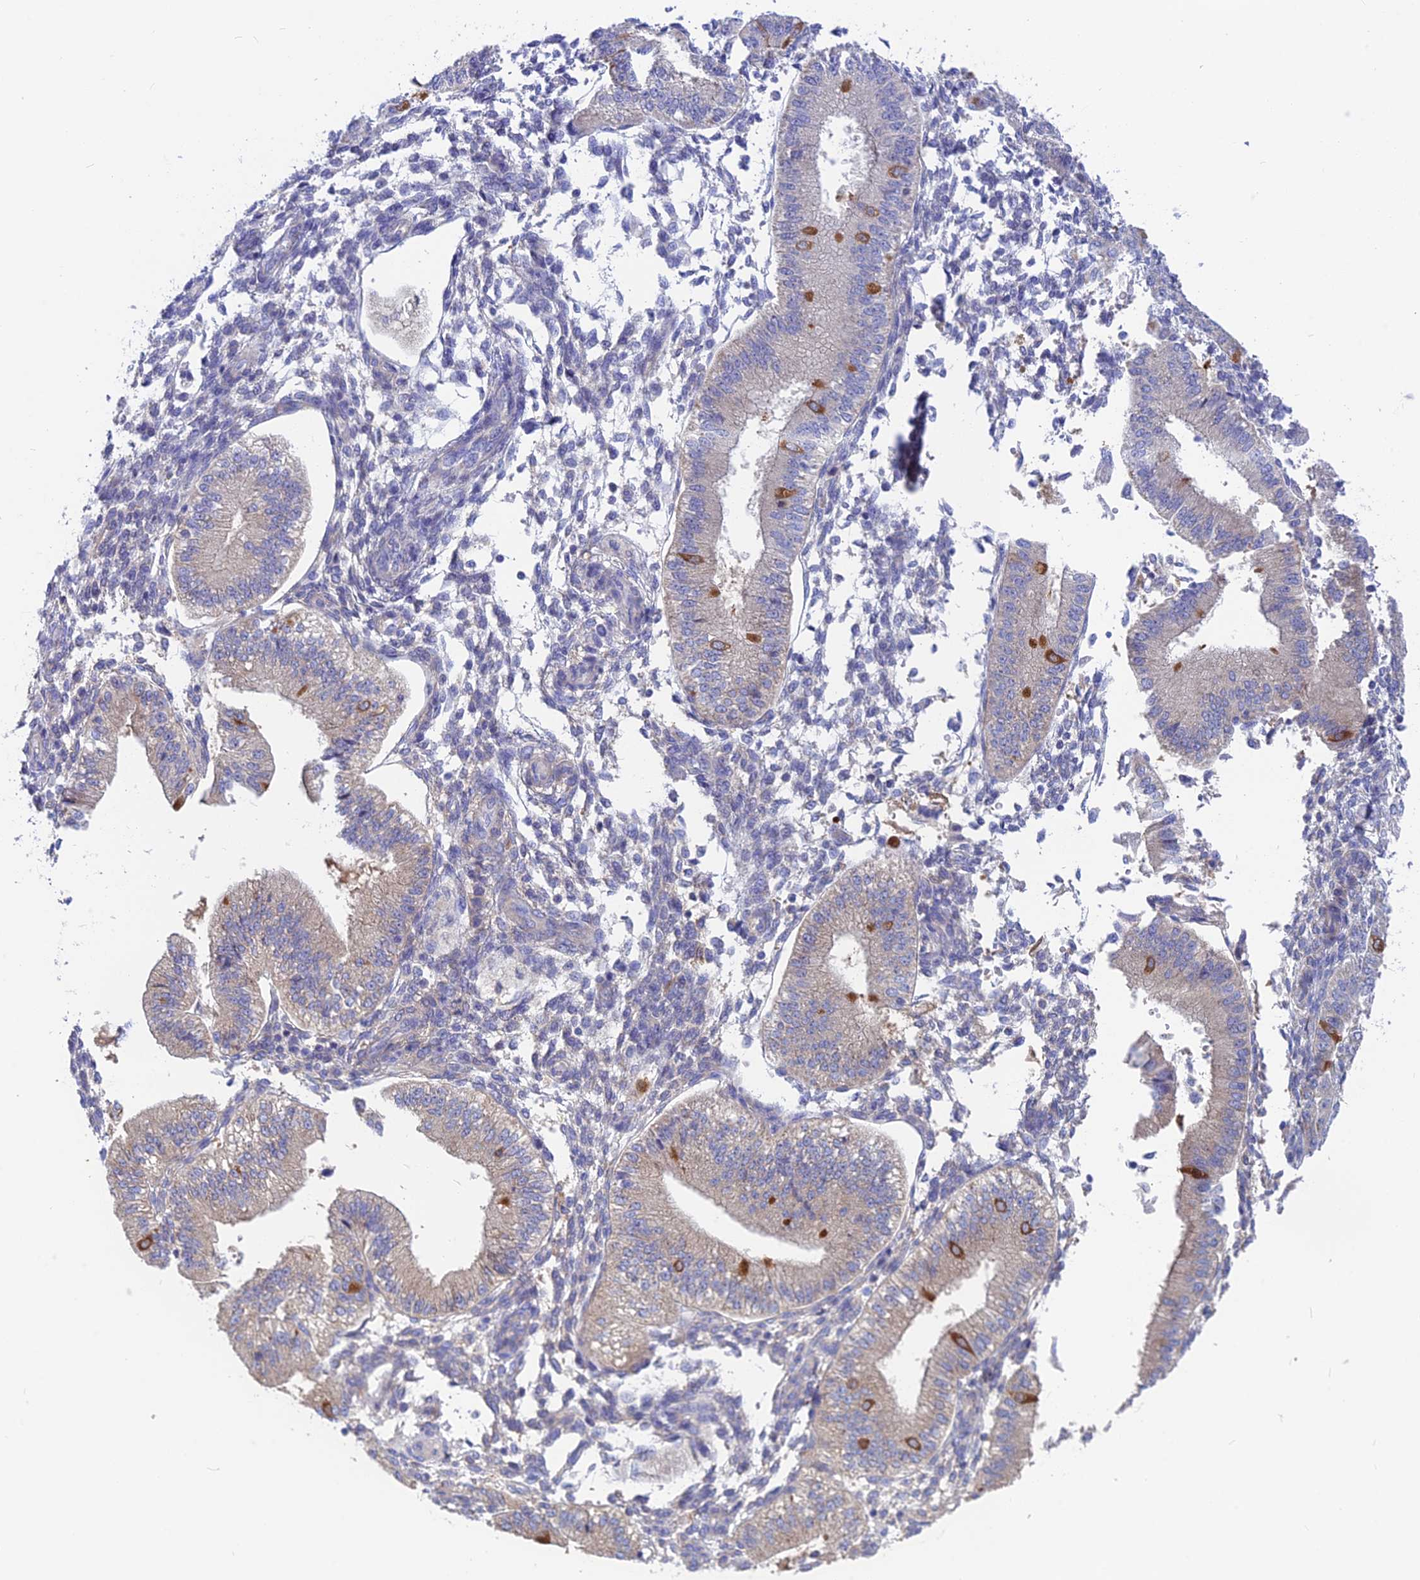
{"staining": {"intensity": "negative", "quantity": "none", "location": "none"}, "tissue": "endometrium", "cell_type": "Cells in endometrial stroma", "image_type": "normal", "snomed": [{"axis": "morphology", "description": "Normal tissue, NOS"}, {"axis": "topography", "description": "Endometrium"}], "caption": "Cells in endometrial stroma are negative for protein expression in unremarkable human endometrium. (Stains: DAB (3,3'-diaminobenzidine) immunohistochemistry (IHC) with hematoxylin counter stain, Microscopy: brightfield microscopy at high magnification).", "gene": "LZTFL1", "patient": {"sex": "female", "age": 39}}